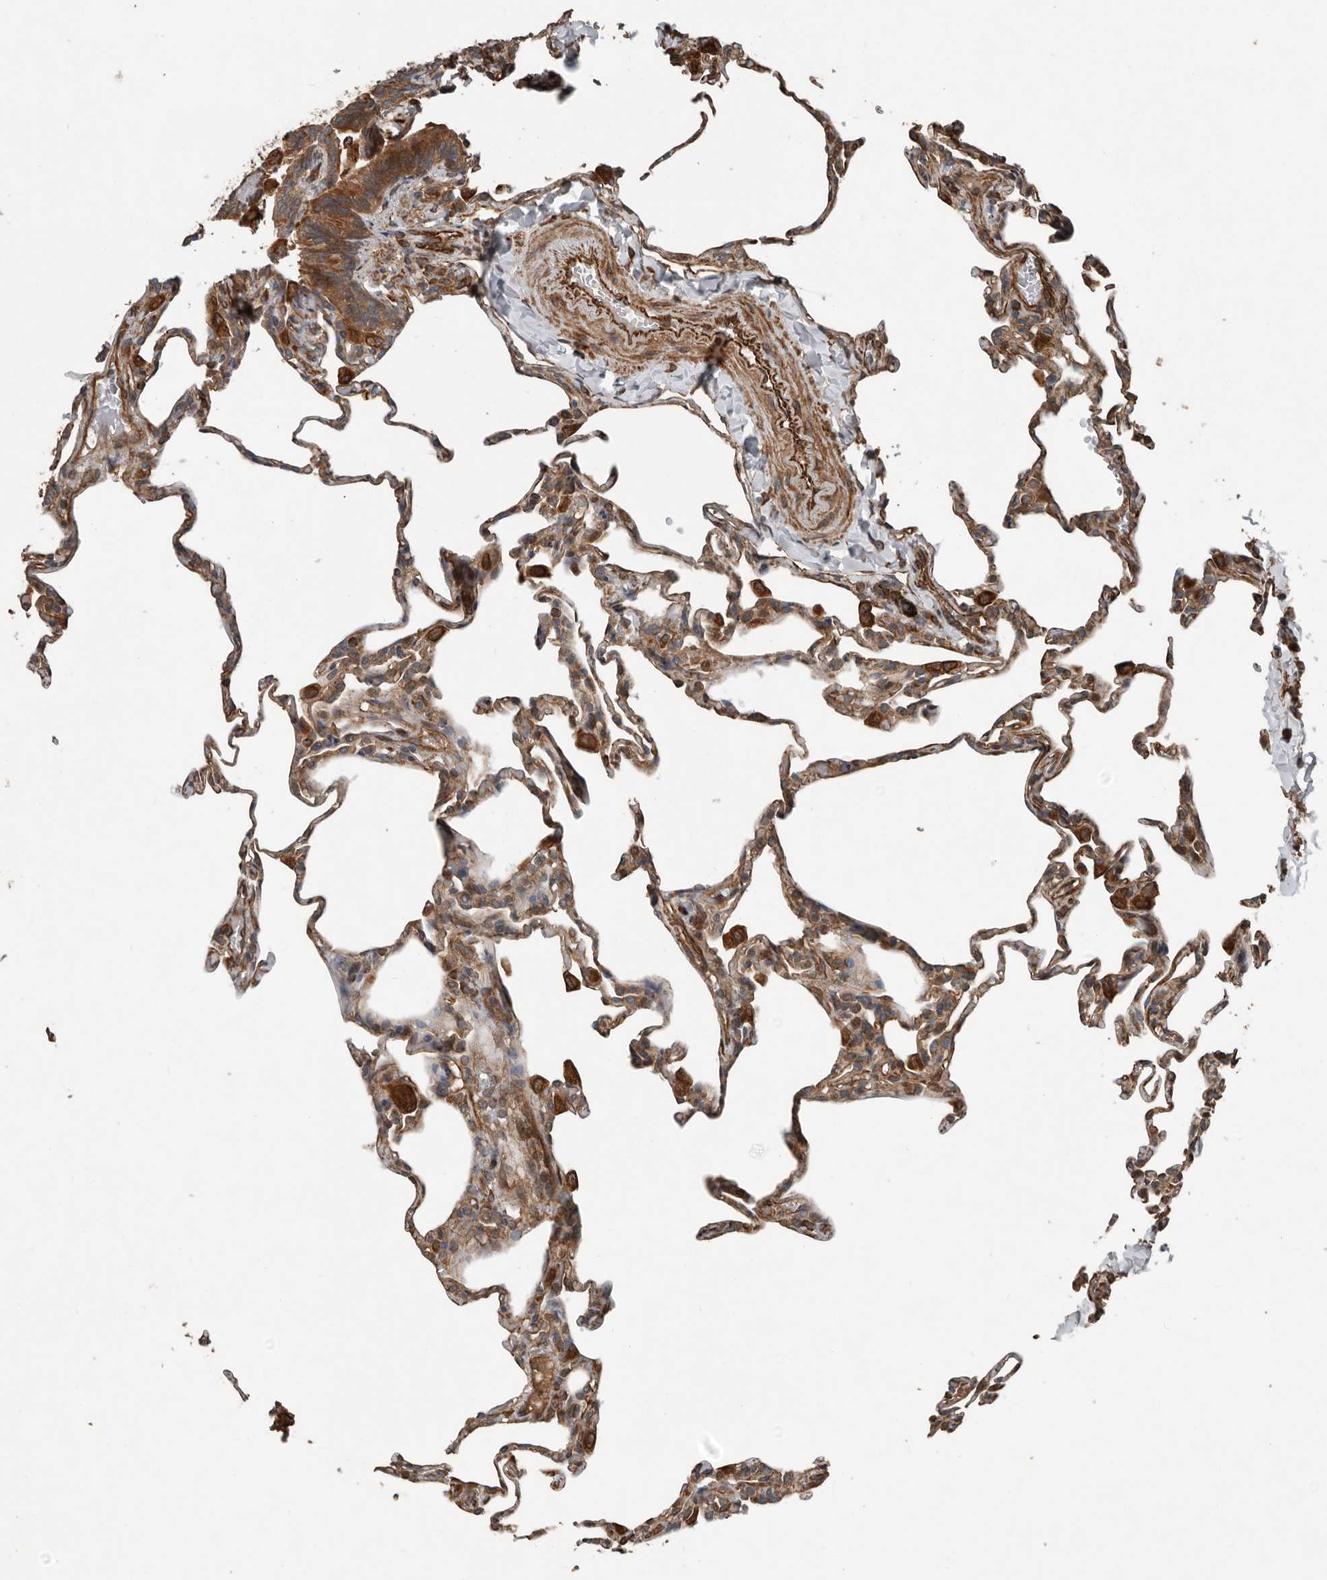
{"staining": {"intensity": "moderate", "quantity": "<25%", "location": "cytoplasmic/membranous"}, "tissue": "lung", "cell_type": "Alveolar cells", "image_type": "normal", "snomed": [{"axis": "morphology", "description": "Normal tissue, NOS"}, {"axis": "topography", "description": "Lung"}], "caption": "DAB immunohistochemical staining of benign lung exhibits moderate cytoplasmic/membranous protein expression in approximately <25% of alveolar cells.", "gene": "YOD1", "patient": {"sex": "male", "age": 20}}